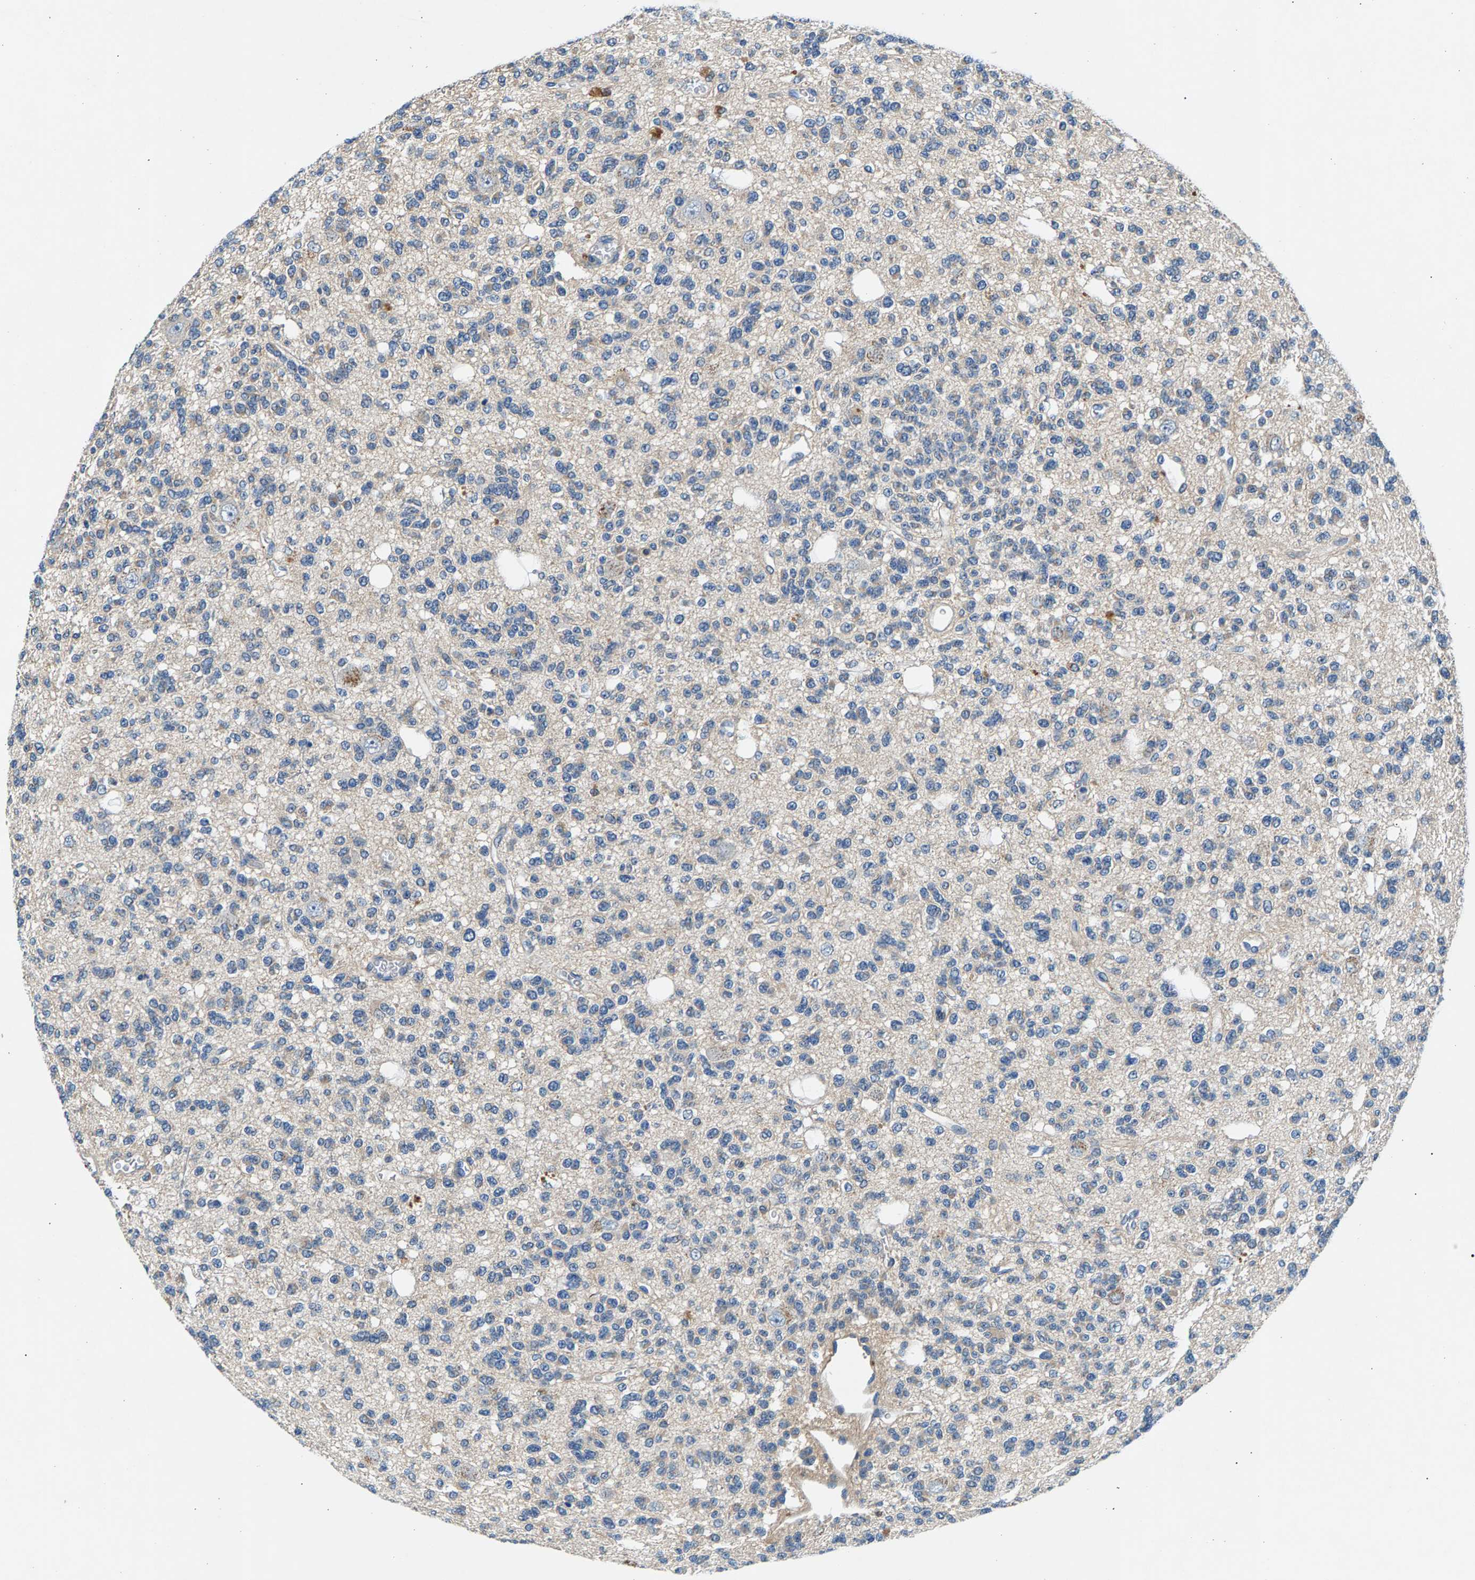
{"staining": {"intensity": "negative", "quantity": "none", "location": "none"}, "tissue": "glioma", "cell_type": "Tumor cells", "image_type": "cancer", "snomed": [{"axis": "morphology", "description": "Glioma, malignant, Low grade"}, {"axis": "topography", "description": "Brain"}], "caption": "A high-resolution image shows IHC staining of glioma, which exhibits no significant staining in tumor cells.", "gene": "NT5C", "patient": {"sex": "male", "age": 38}}